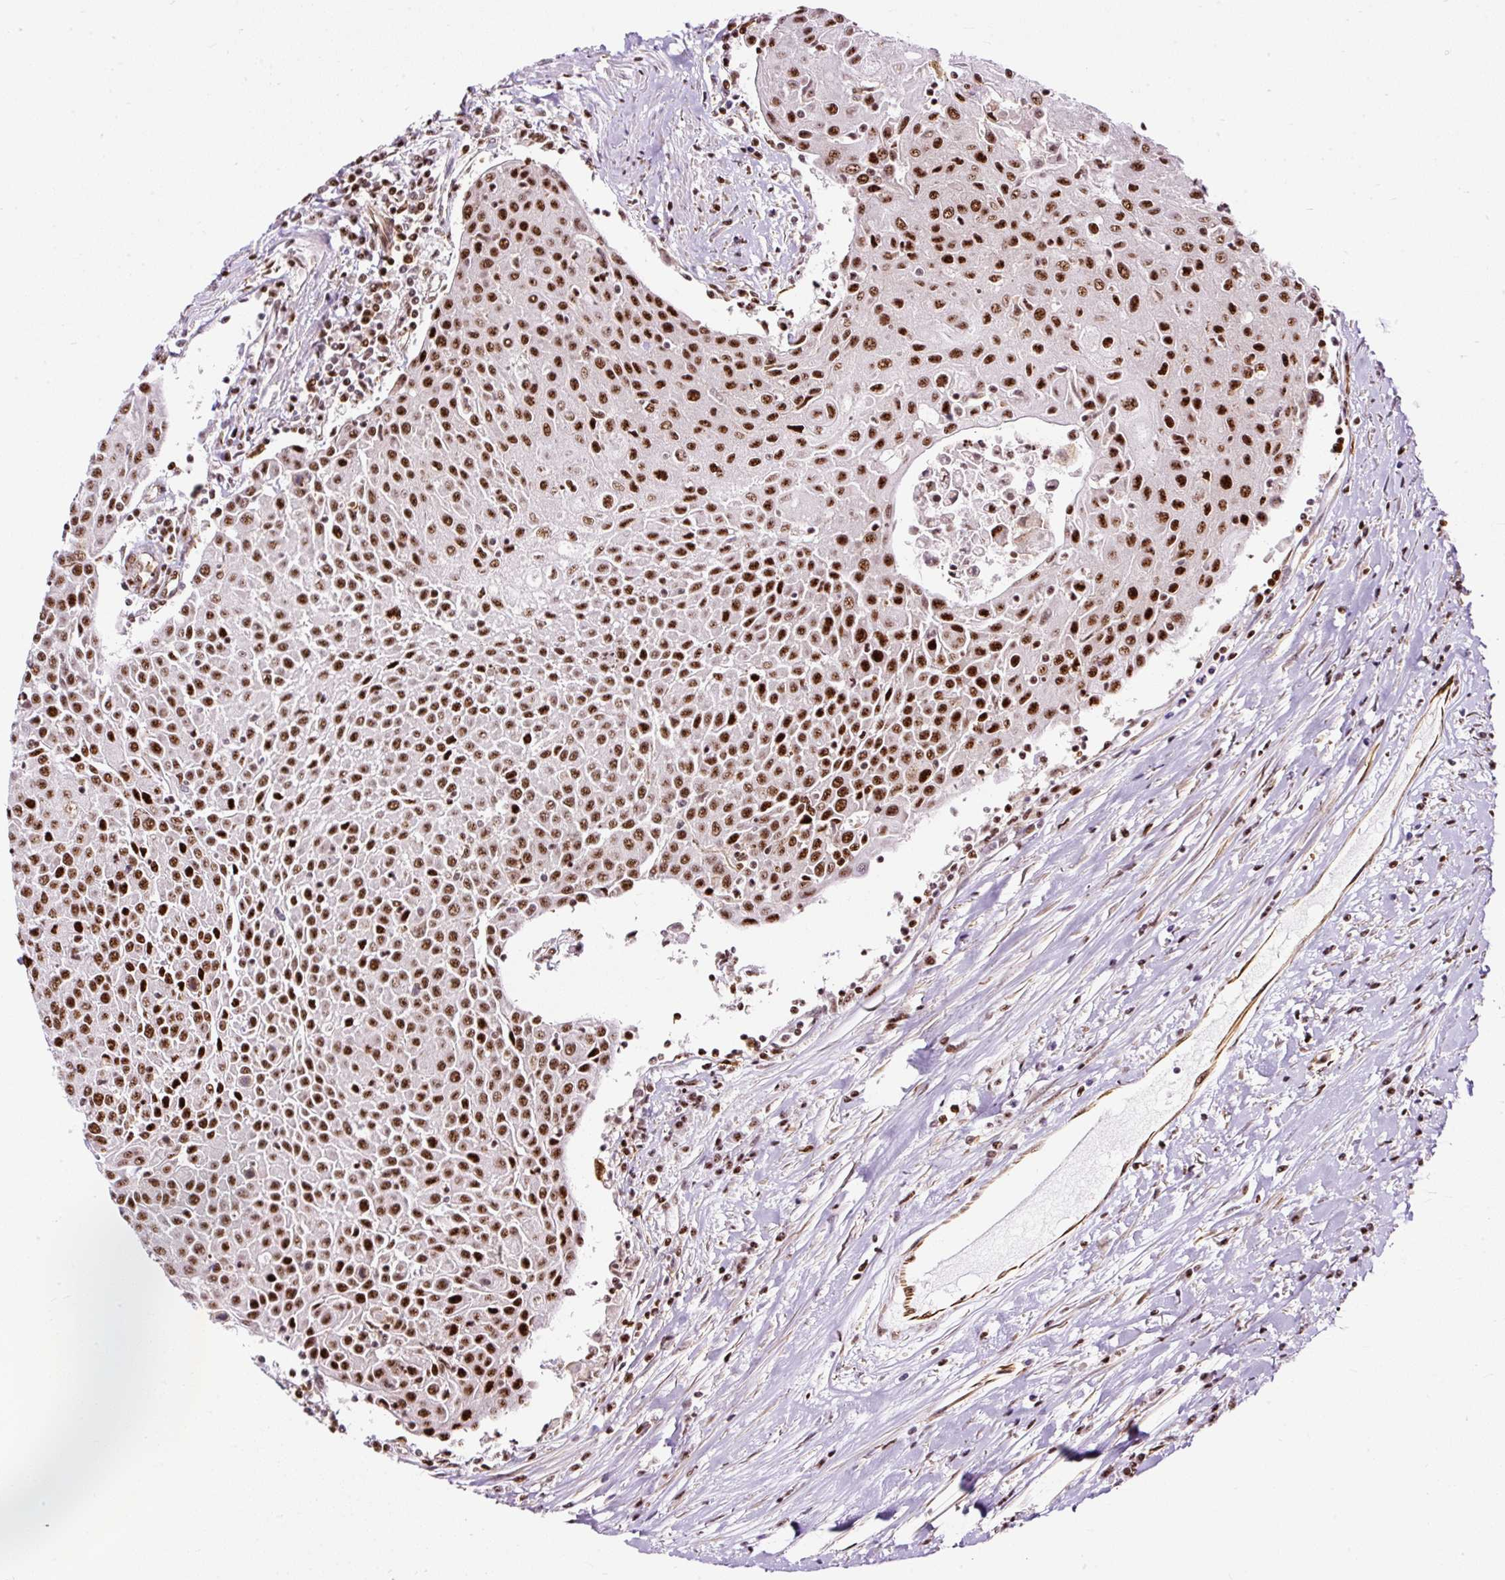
{"staining": {"intensity": "strong", "quantity": ">75%", "location": "nuclear"}, "tissue": "urothelial cancer", "cell_type": "Tumor cells", "image_type": "cancer", "snomed": [{"axis": "morphology", "description": "Urothelial carcinoma, High grade"}, {"axis": "topography", "description": "Urinary bladder"}], "caption": "High-grade urothelial carcinoma tissue exhibits strong nuclear expression in approximately >75% of tumor cells, visualized by immunohistochemistry.", "gene": "LUC7L2", "patient": {"sex": "female", "age": 85}}